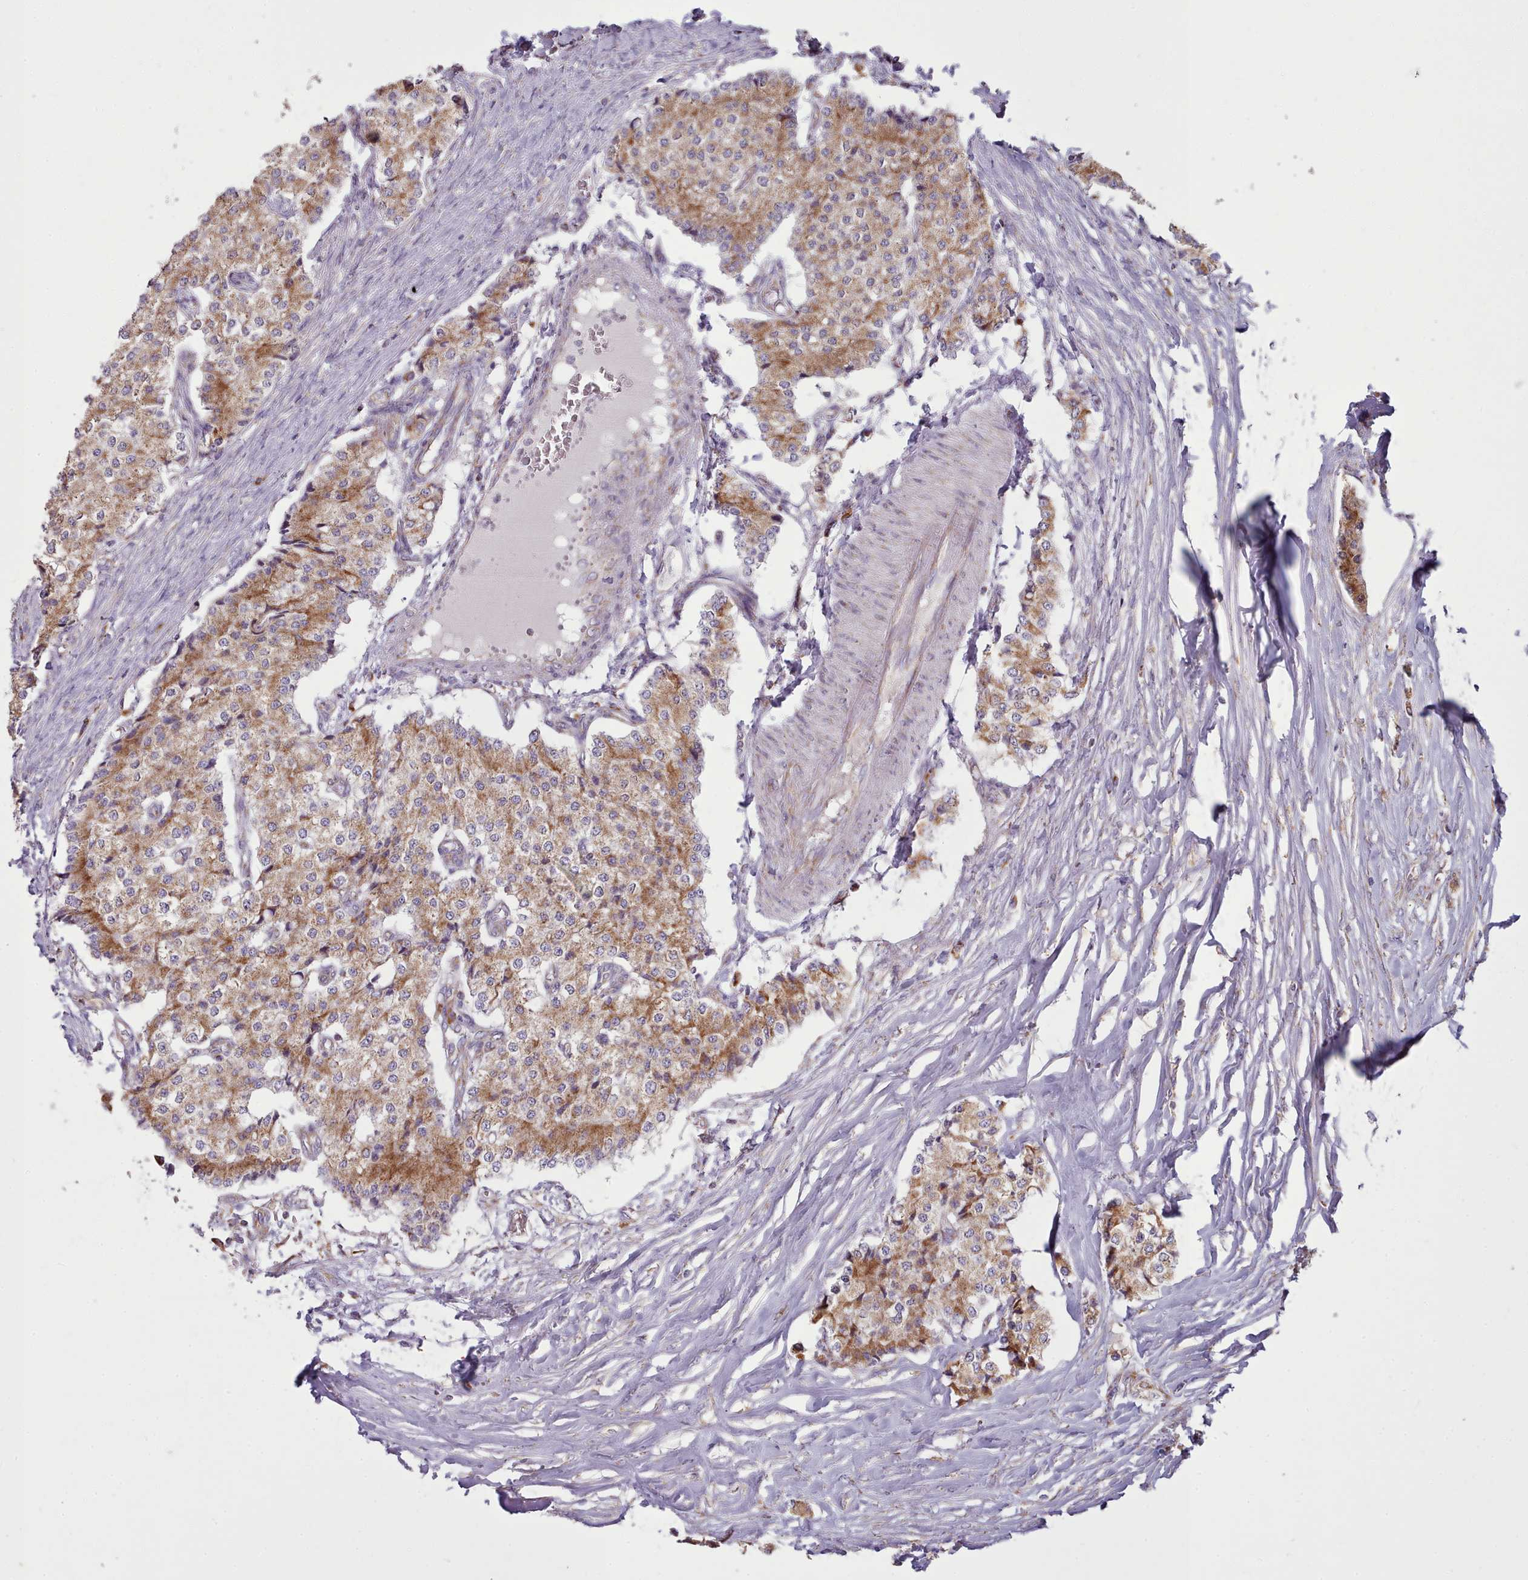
{"staining": {"intensity": "moderate", "quantity": ">75%", "location": "cytoplasmic/membranous"}, "tissue": "carcinoid", "cell_type": "Tumor cells", "image_type": "cancer", "snomed": [{"axis": "morphology", "description": "Carcinoid, malignant, NOS"}, {"axis": "topography", "description": "Colon"}], "caption": "Carcinoid tissue reveals moderate cytoplasmic/membranous expression in approximately >75% of tumor cells, visualized by immunohistochemistry.", "gene": "SRP54", "patient": {"sex": "female", "age": 52}}